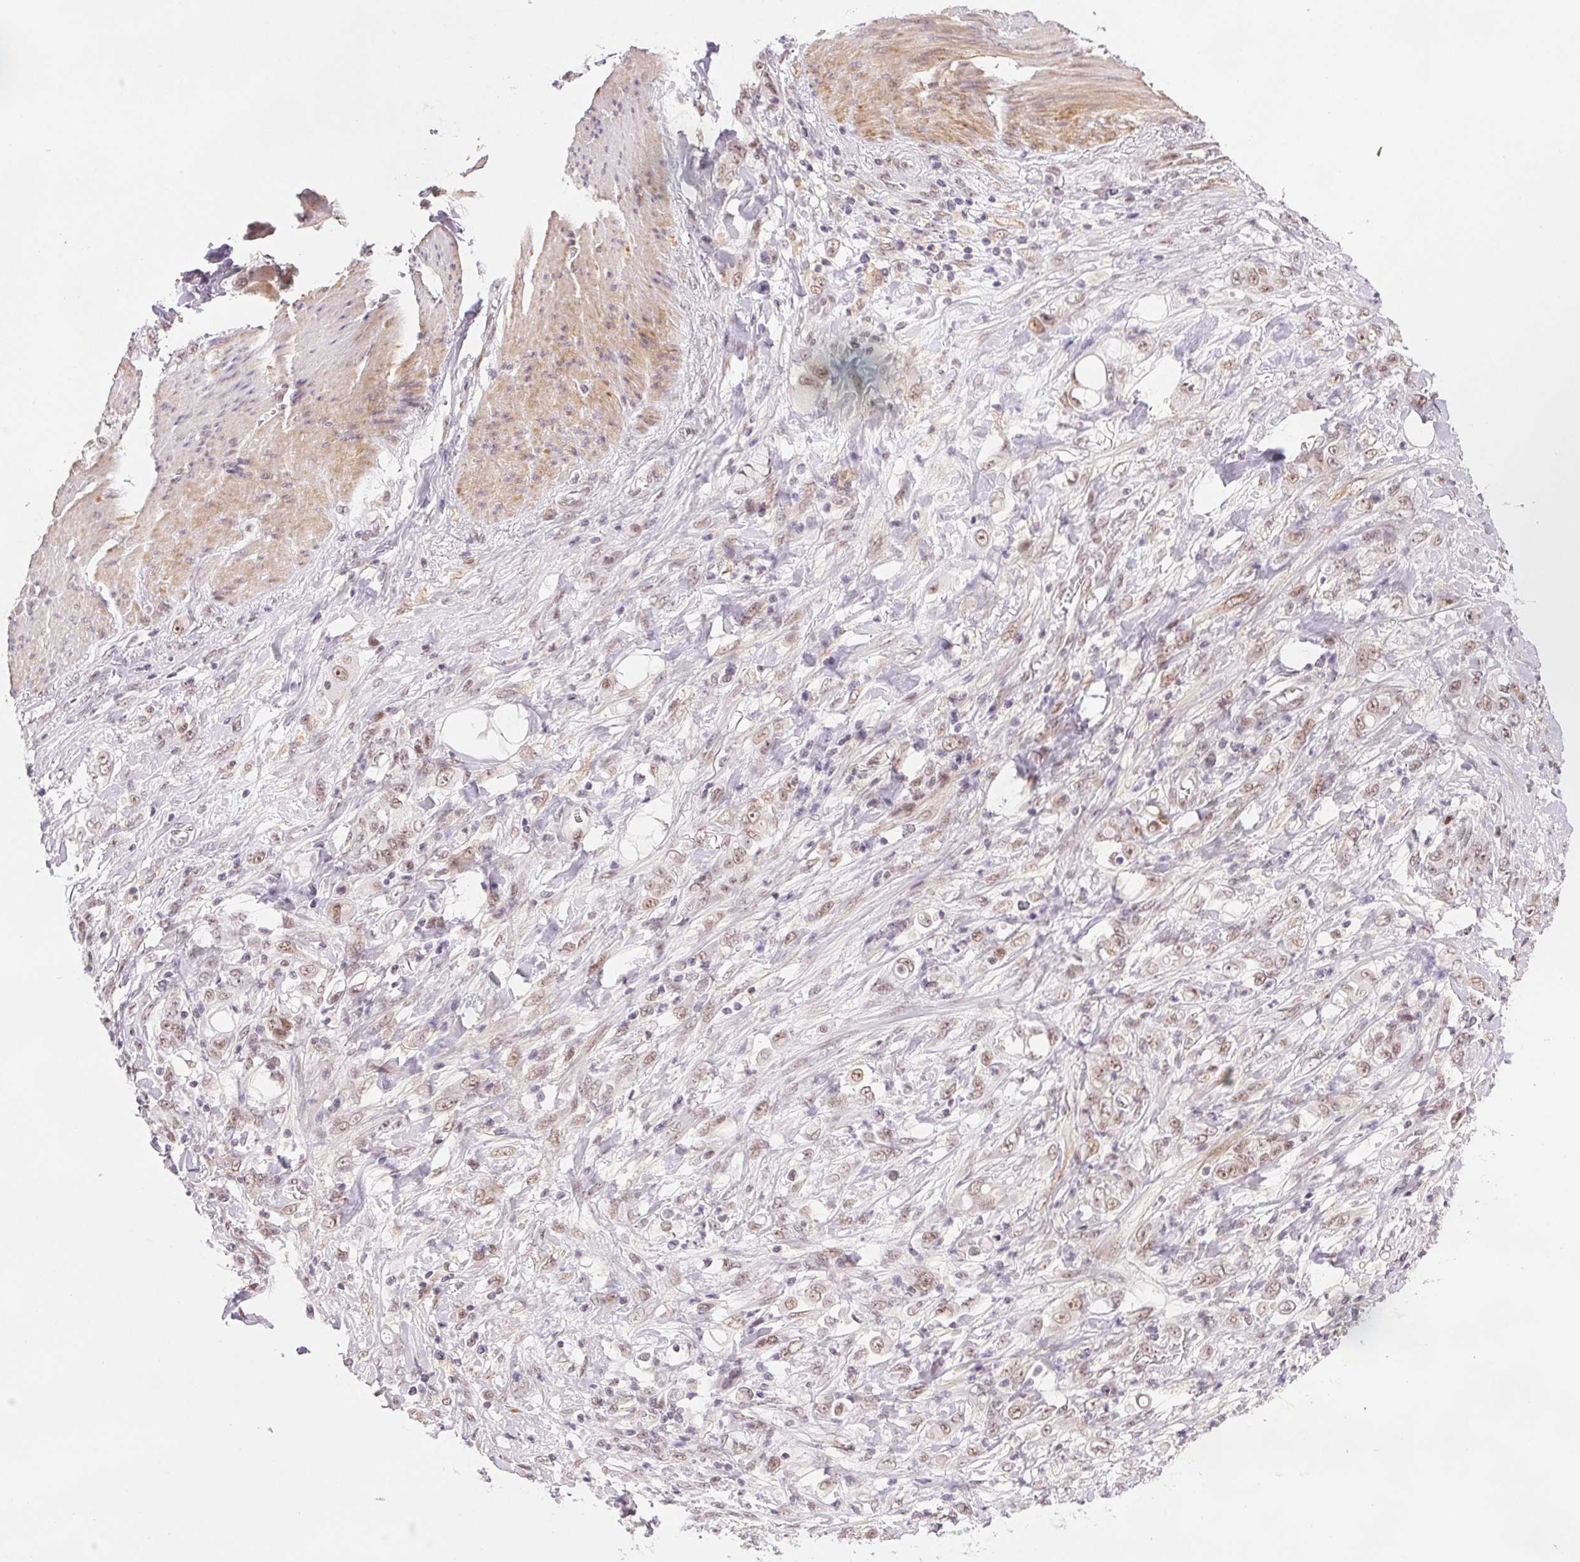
{"staining": {"intensity": "weak", "quantity": ">75%", "location": "nuclear"}, "tissue": "stomach cancer", "cell_type": "Tumor cells", "image_type": "cancer", "snomed": [{"axis": "morphology", "description": "Adenocarcinoma, NOS"}, {"axis": "topography", "description": "Stomach"}], "caption": "The image displays a brown stain indicating the presence of a protein in the nuclear of tumor cells in stomach adenocarcinoma.", "gene": "PRPF18", "patient": {"sex": "female", "age": 79}}